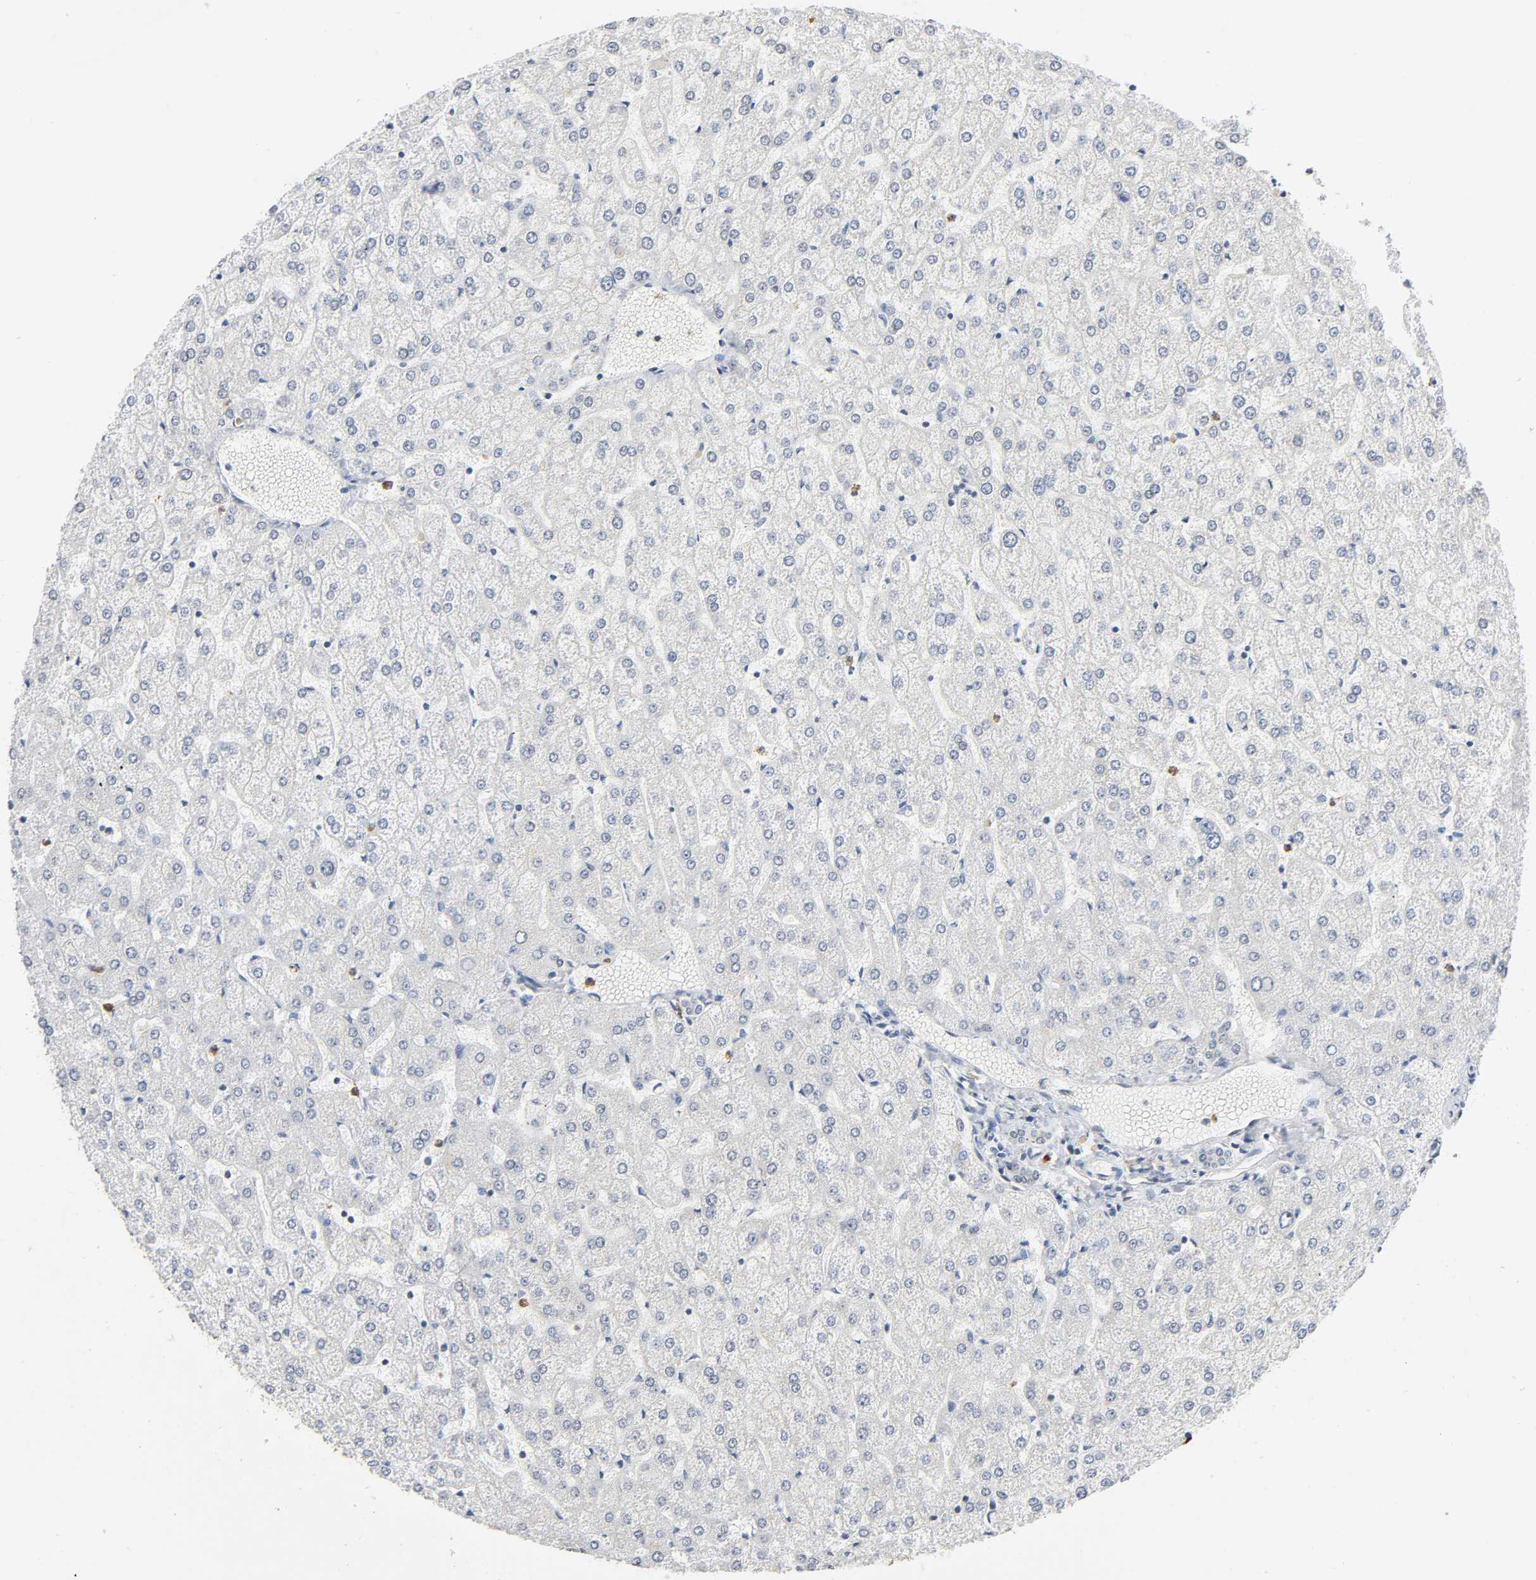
{"staining": {"intensity": "negative", "quantity": "none", "location": "none"}, "tissue": "liver", "cell_type": "Cholangiocytes", "image_type": "normal", "snomed": [{"axis": "morphology", "description": "Normal tissue, NOS"}, {"axis": "topography", "description": "Liver"}], "caption": "Liver was stained to show a protein in brown. There is no significant expression in cholangiocytes. (IHC, brightfield microscopy, high magnification).", "gene": "SUMO1", "patient": {"sex": "female", "age": 32}}